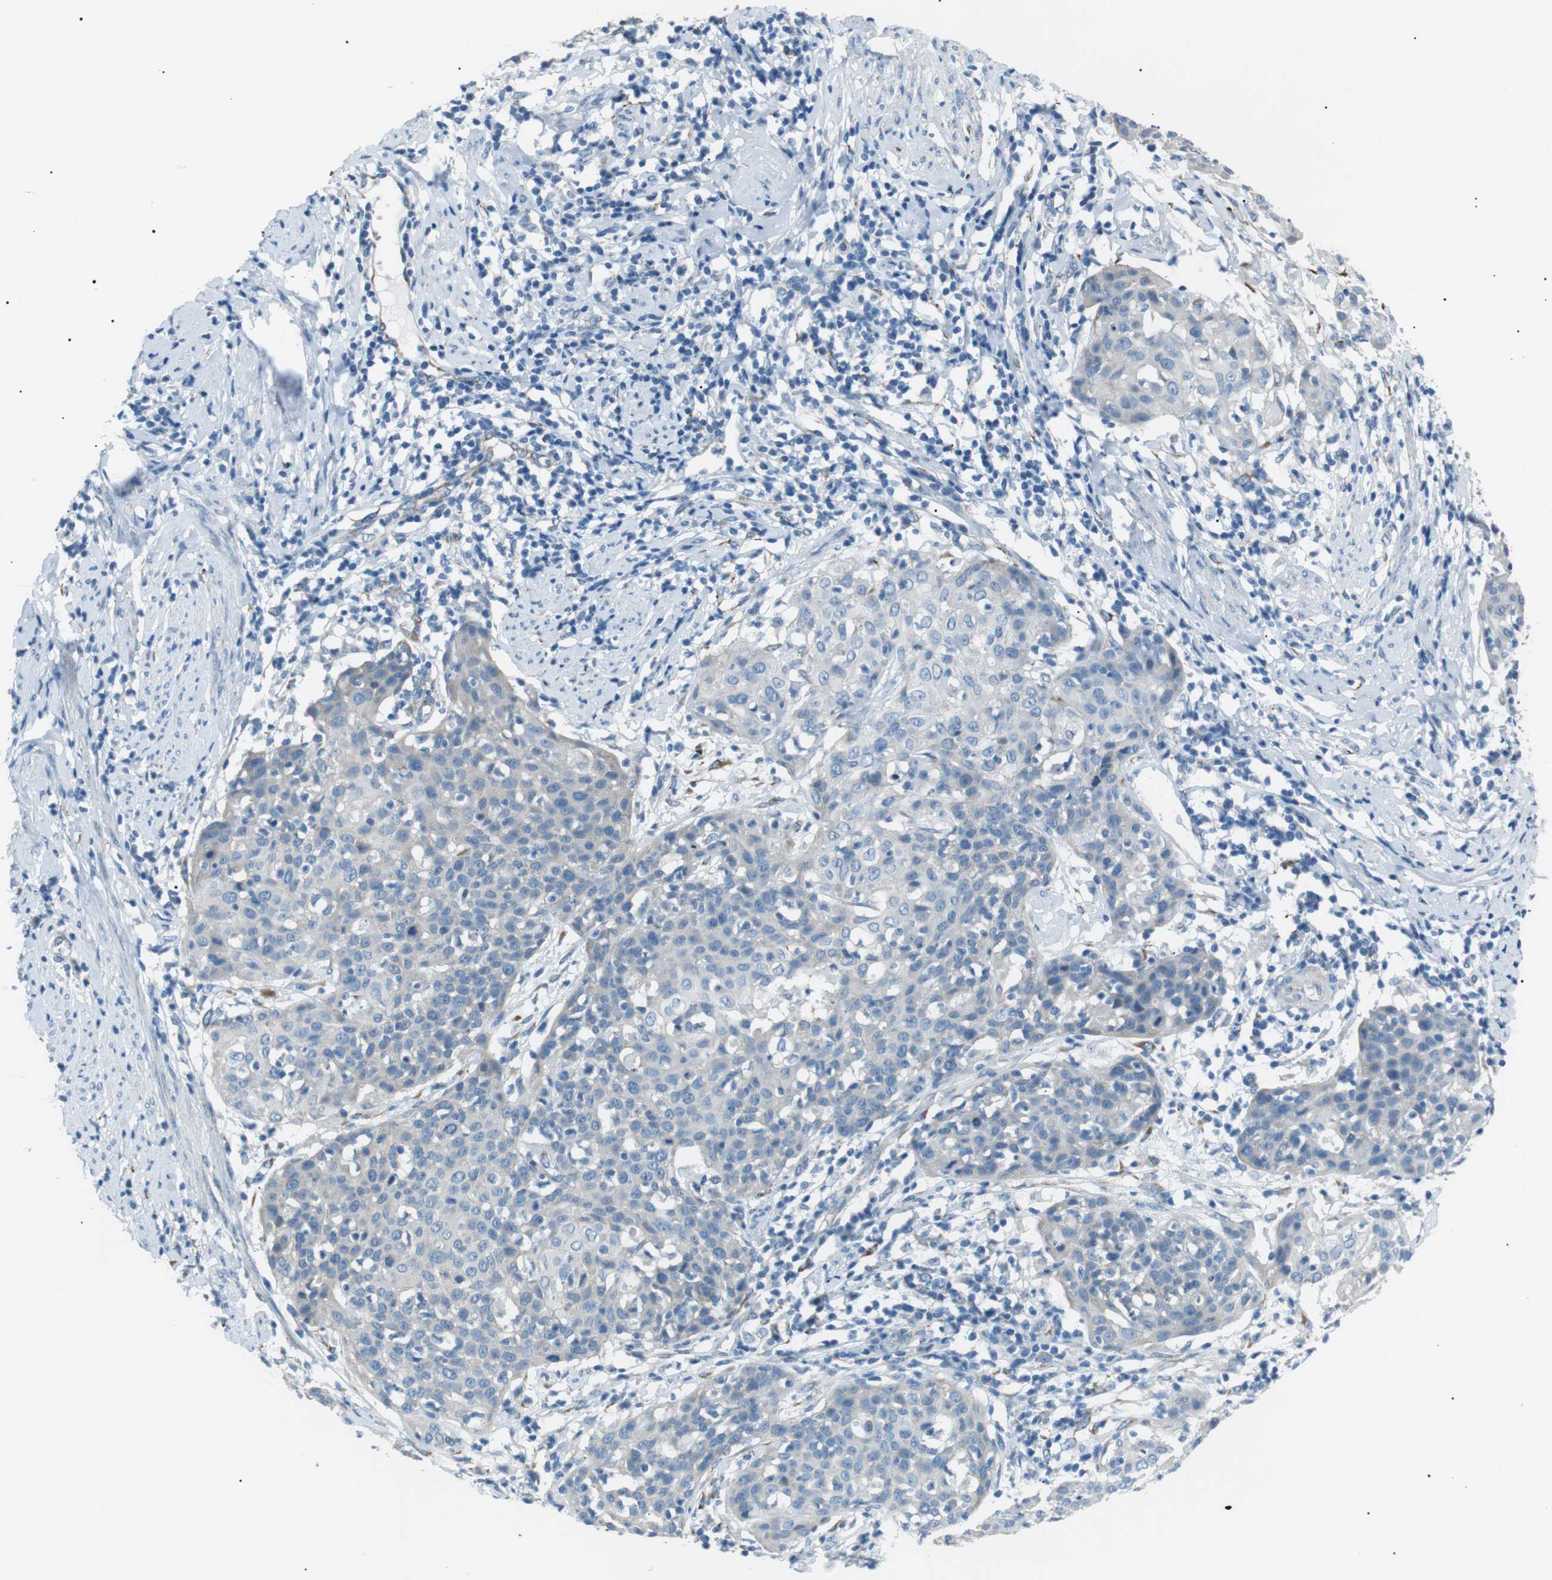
{"staining": {"intensity": "negative", "quantity": "none", "location": "none"}, "tissue": "cervical cancer", "cell_type": "Tumor cells", "image_type": "cancer", "snomed": [{"axis": "morphology", "description": "Squamous cell carcinoma, NOS"}, {"axis": "topography", "description": "Cervix"}], "caption": "Cervical cancer (squamous cell carcinoma) was stained to show a protein in brown. There is no significant staining in tumor cells. Brightfield microscopy of immunohistochemistry (IHC) stained with DAB (3,3'-diaminobenzidine) (brown) and hematoxylin (blue), captured at high magnification.", "gene": "MTARC2", "patient": {"sex": "female", "age": 38}}